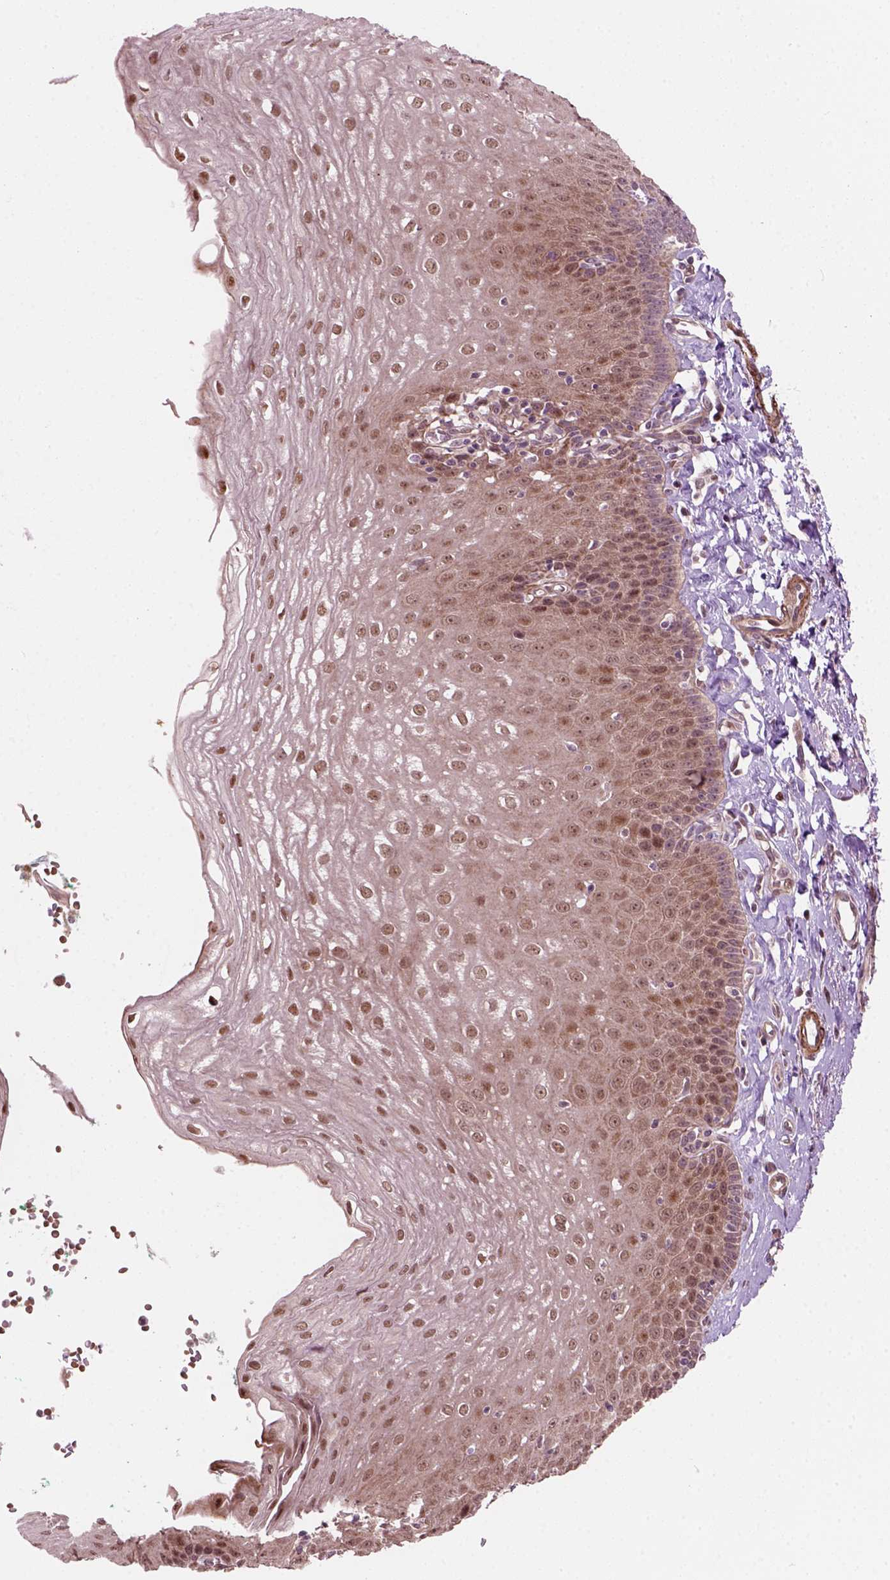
{"staining": {"intensity": "moderate", "quantity": "<25%", "location": "cytoplasmic/membranous,nuclear"}, "tissue": "esophagus", "cell_type": "Squamous epithelial cells", "image_type": "normal", "snomed": [{"axis": "morphology", "description": "Normal tissue, NOS"}, {"axis": "topography", "description": "Esophagus"}], "caption": "Protein staining reveals moderate cytoplasmic/membranous,nuclear positivity in approximately <25% of squamous epithelial cells in unremarkable esophagus. The staining is performed using DAB (3,3'-diaminobenzidine) brown chromogen to label protein expression. The nuclei are counter-stained blue using hematoxylin.", "gene": "PSMD11", "patient": {"sex": "female", "age": 81}}